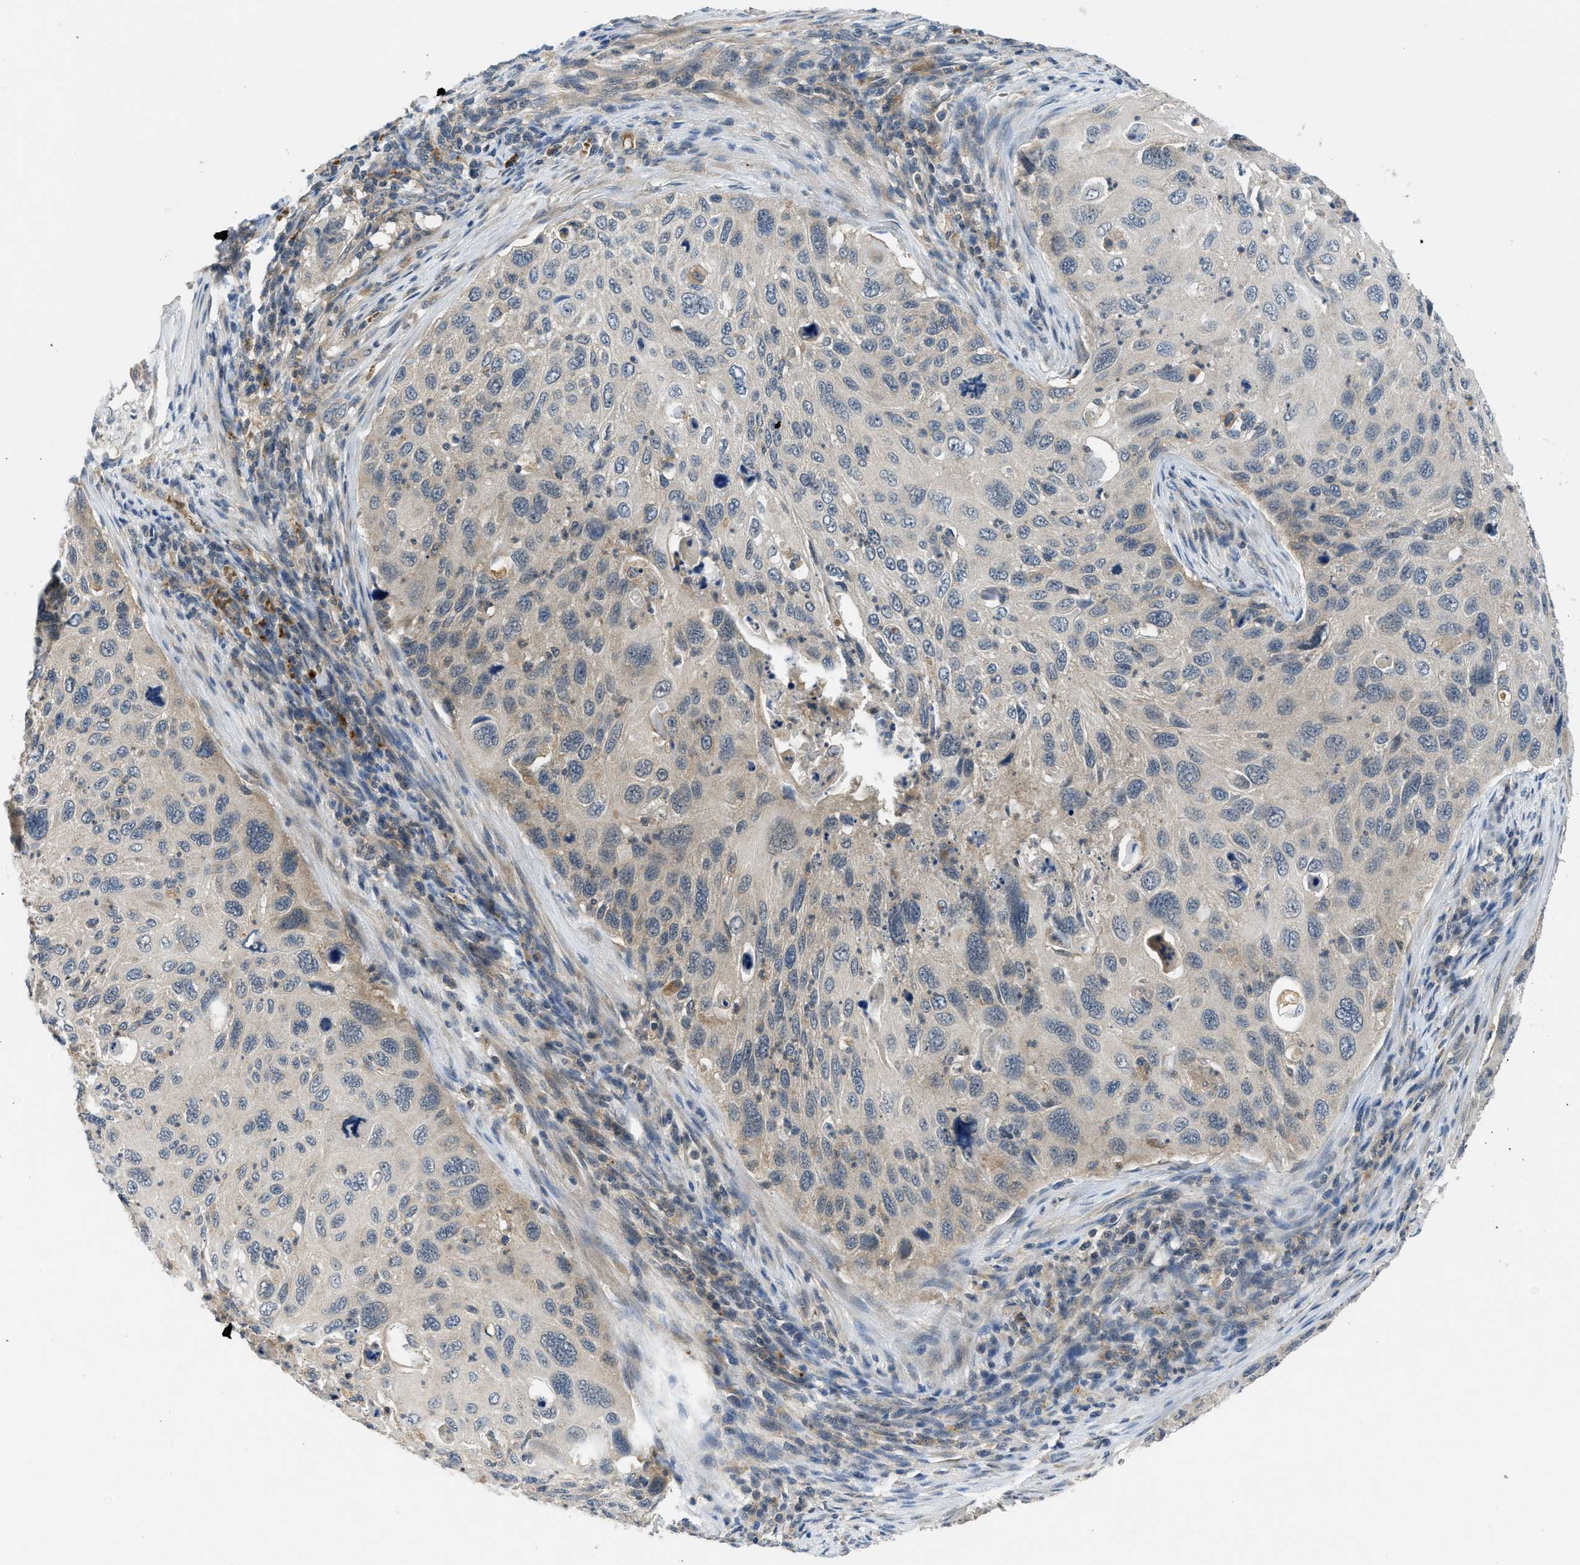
{"staining": {"intensity": "weak", "quantity": "<25%", "location": "cytoplasmic/membranous"}, "tissue": "cervical cancer", "cell_type": "Tumor cells", "image_type": "cancer", "snomed": [{"axis": "morphology", "description": "Squamous cell carcinoma, NOS"}, {"axis": "topography", "description": "Cervix"}], "caption": "Protein analysis of cervical cancer shows no significant positivity in tumor cells.", "gene": "PDE7A", "patient": {"sex": "female", "age": 70}}